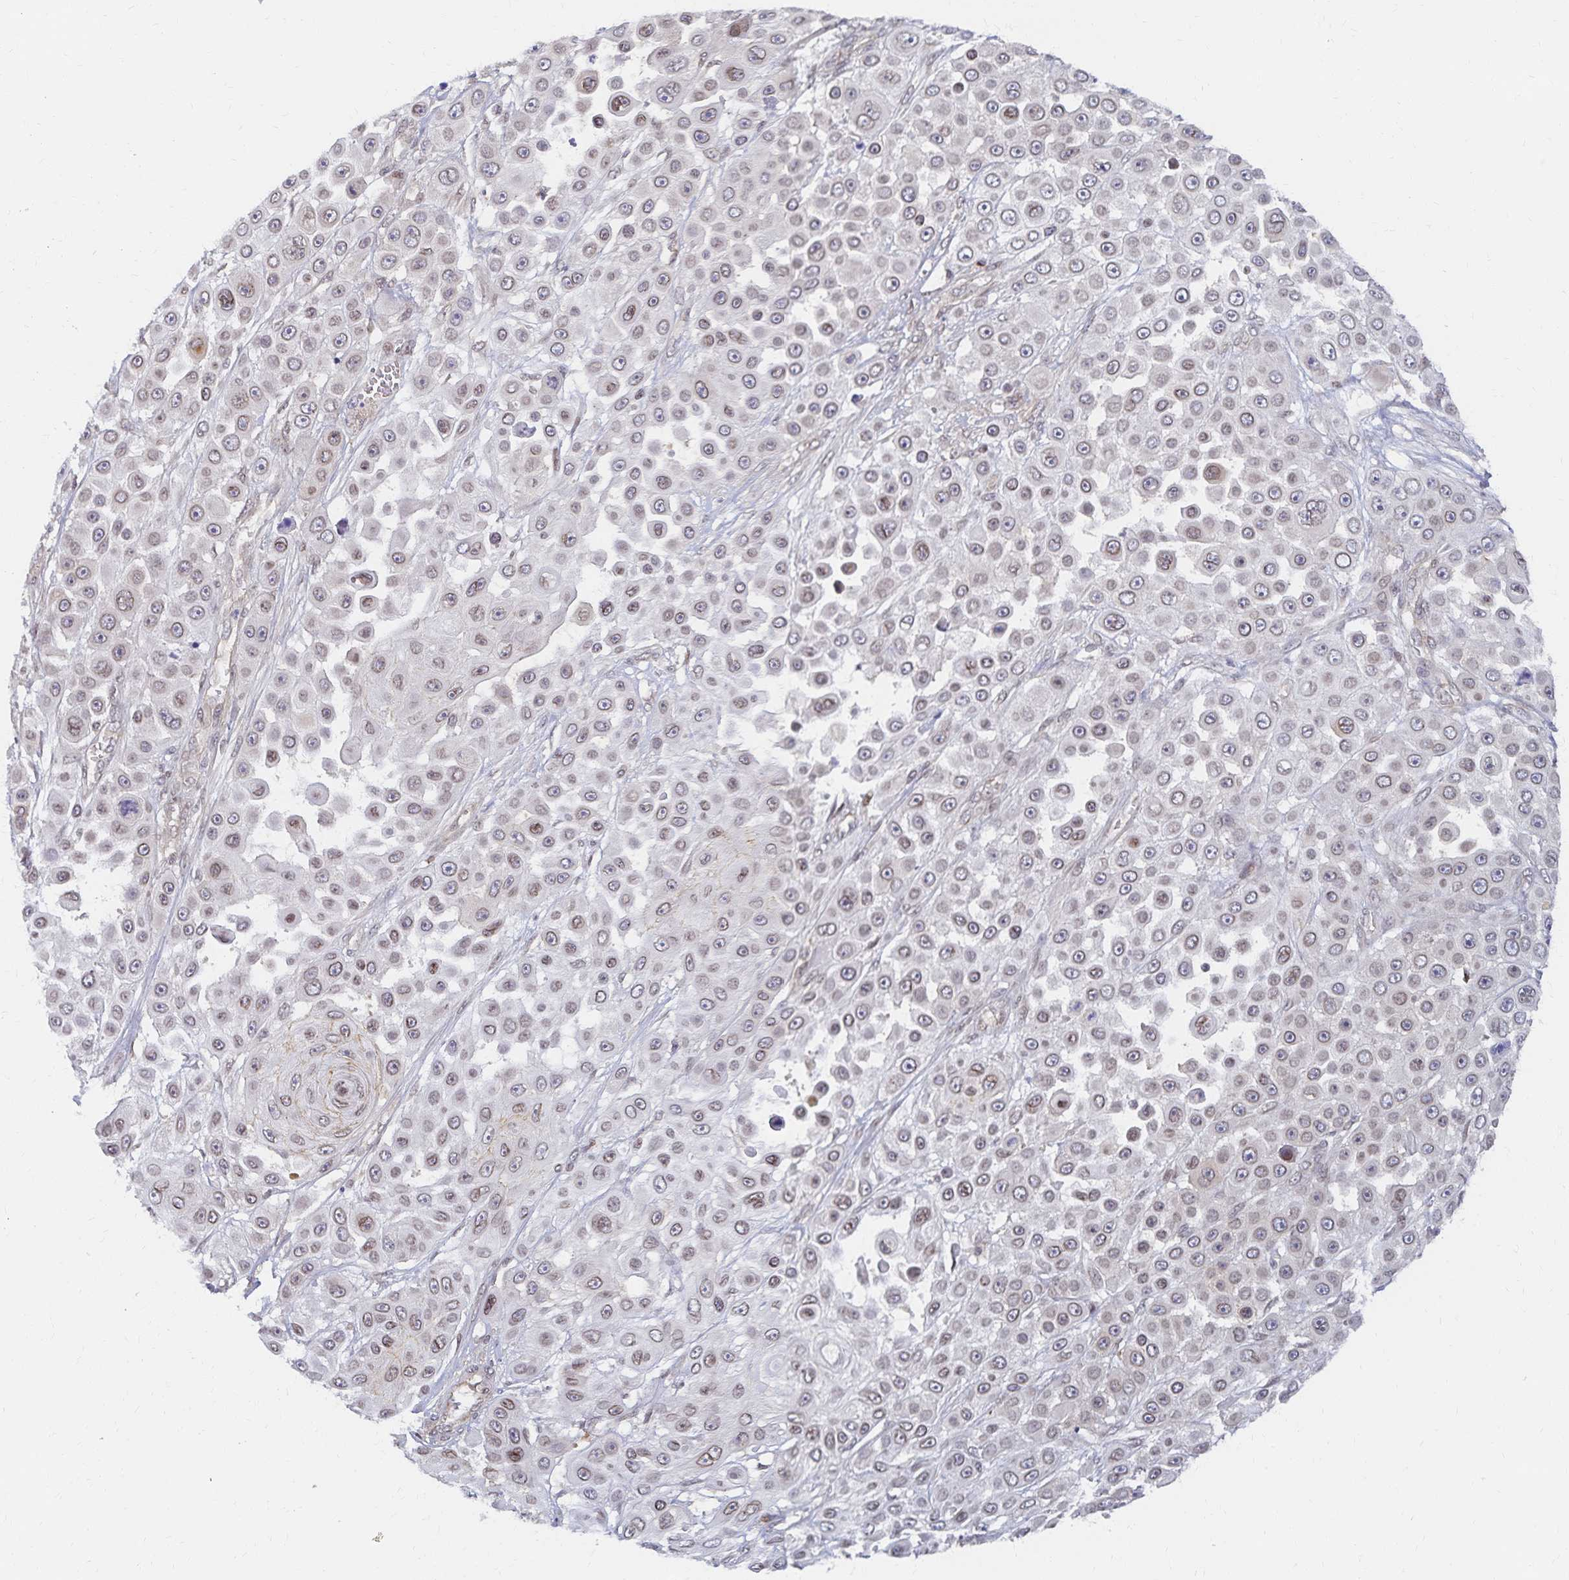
{"staining": {"intensity": "weak", "quantity": "25%-75%", "location": "nuclear"}, "tissue": "skin cancer", "cell_type": "Tumor cells", "image_type": "cancer", "snomed": [{"axis": "morphology", "description": "Squamous cell carcinoma, NOS"}, {"axis": "topography", "description": "Skin"}], "caption": "High-magnification brightfield microscopy of skin cancer stained with DAB (3,3'-diaminobenzidine) (brown) and counterstained with hematoxylin (blue). tumor cells exhibit weak nuclear staining is present in approximately25%-75% of cells.", "gene": "RAB9B", "patient": {"sex": "male", "age": 67}}